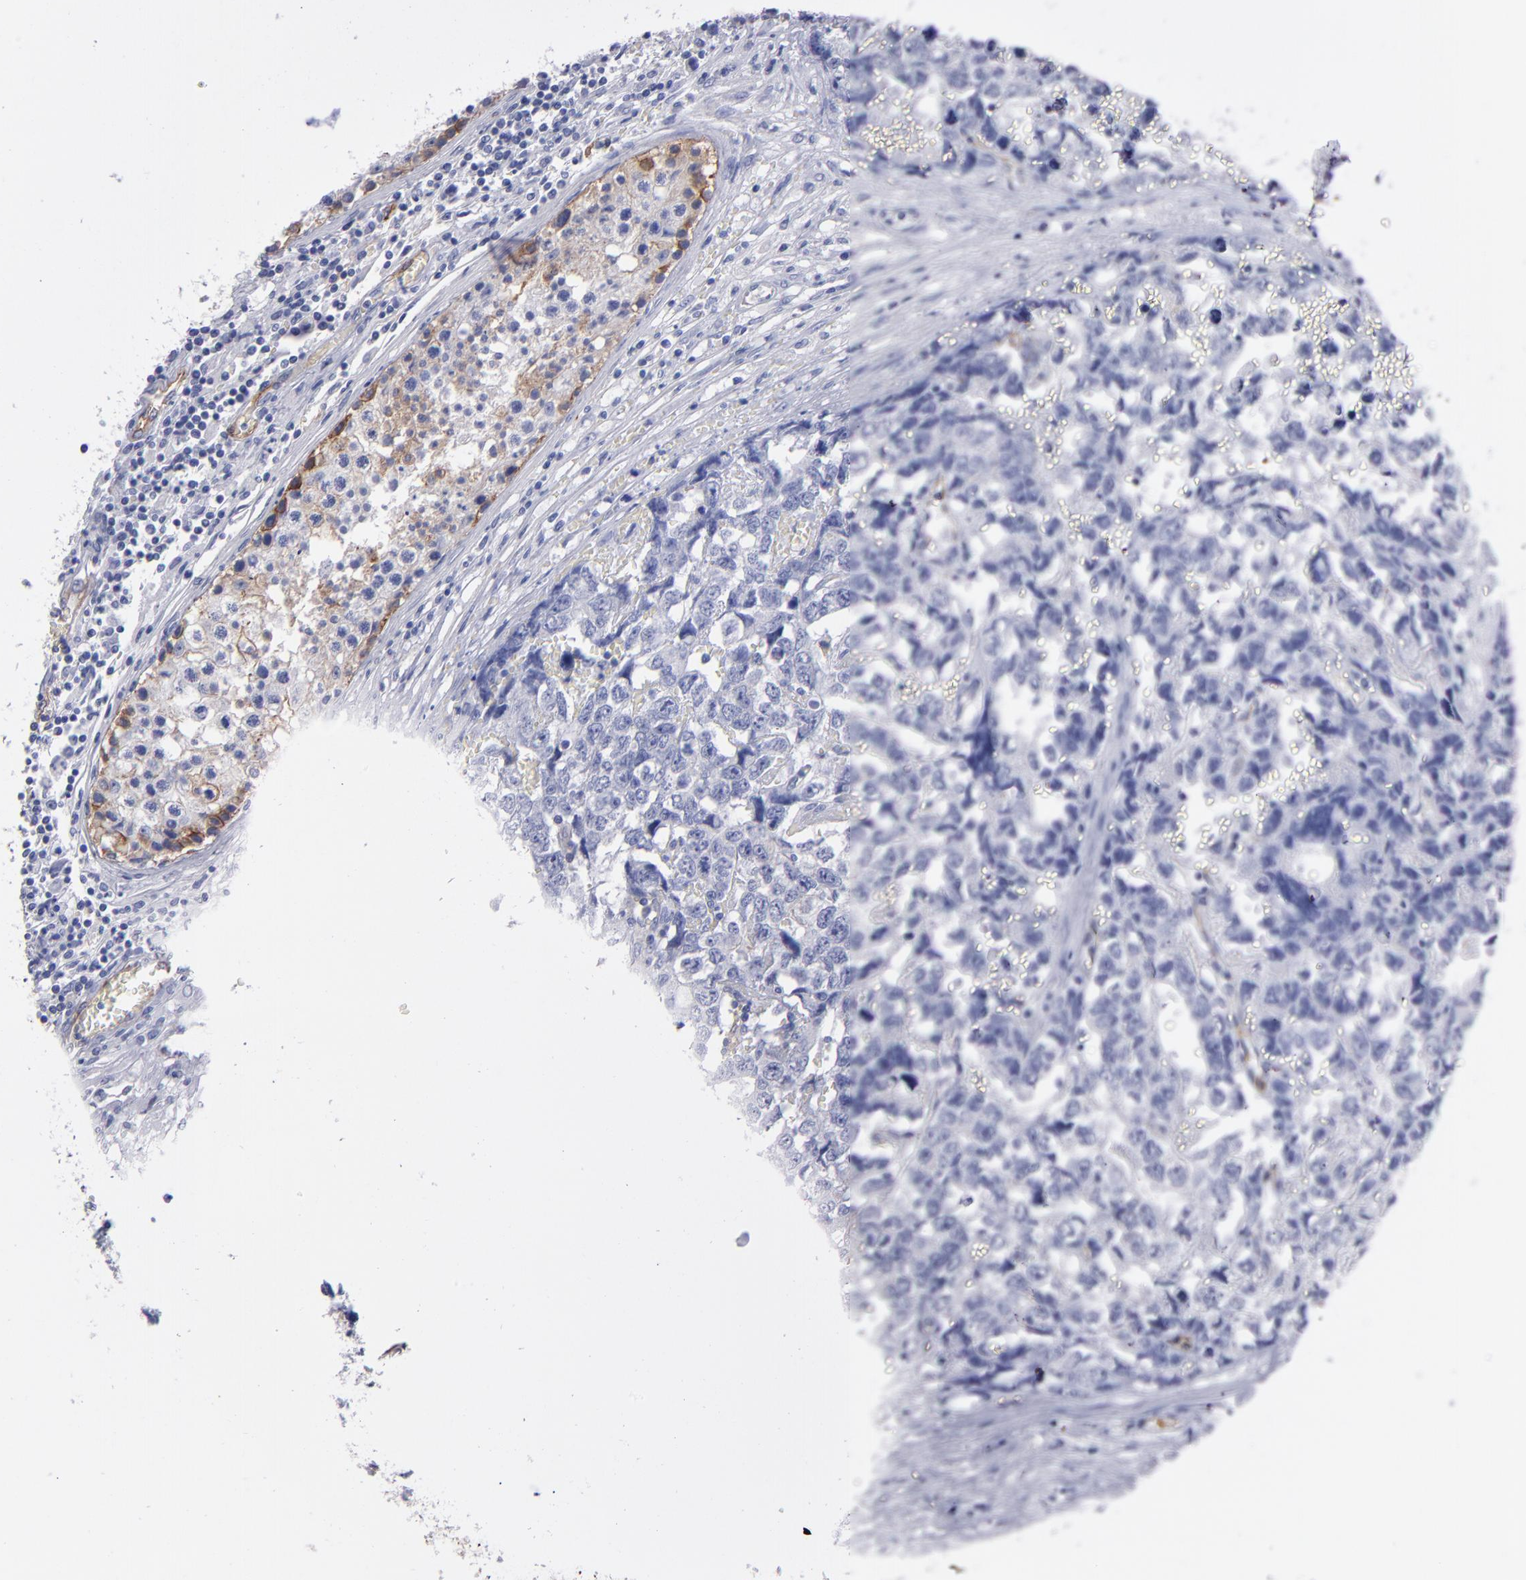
{"staining": {"intensity": "negative", "quantity": "none", "location": "none"}, "tissue": "testis cancer", "cell_type": "Tumor cells", "image_type": "cancer", "snomed": [{"axis": "morphology", "description": "Carcinoma, Embryonal, NOS"}, {"axis": "topography", "description": "Testis"}], "caption": "Immunohistochemistry of human testis embryonal carcinoma exhibits no staining in tumor cells.", "gene": "AHNAK2", "patient": {"sex": "male", "age": 31}}